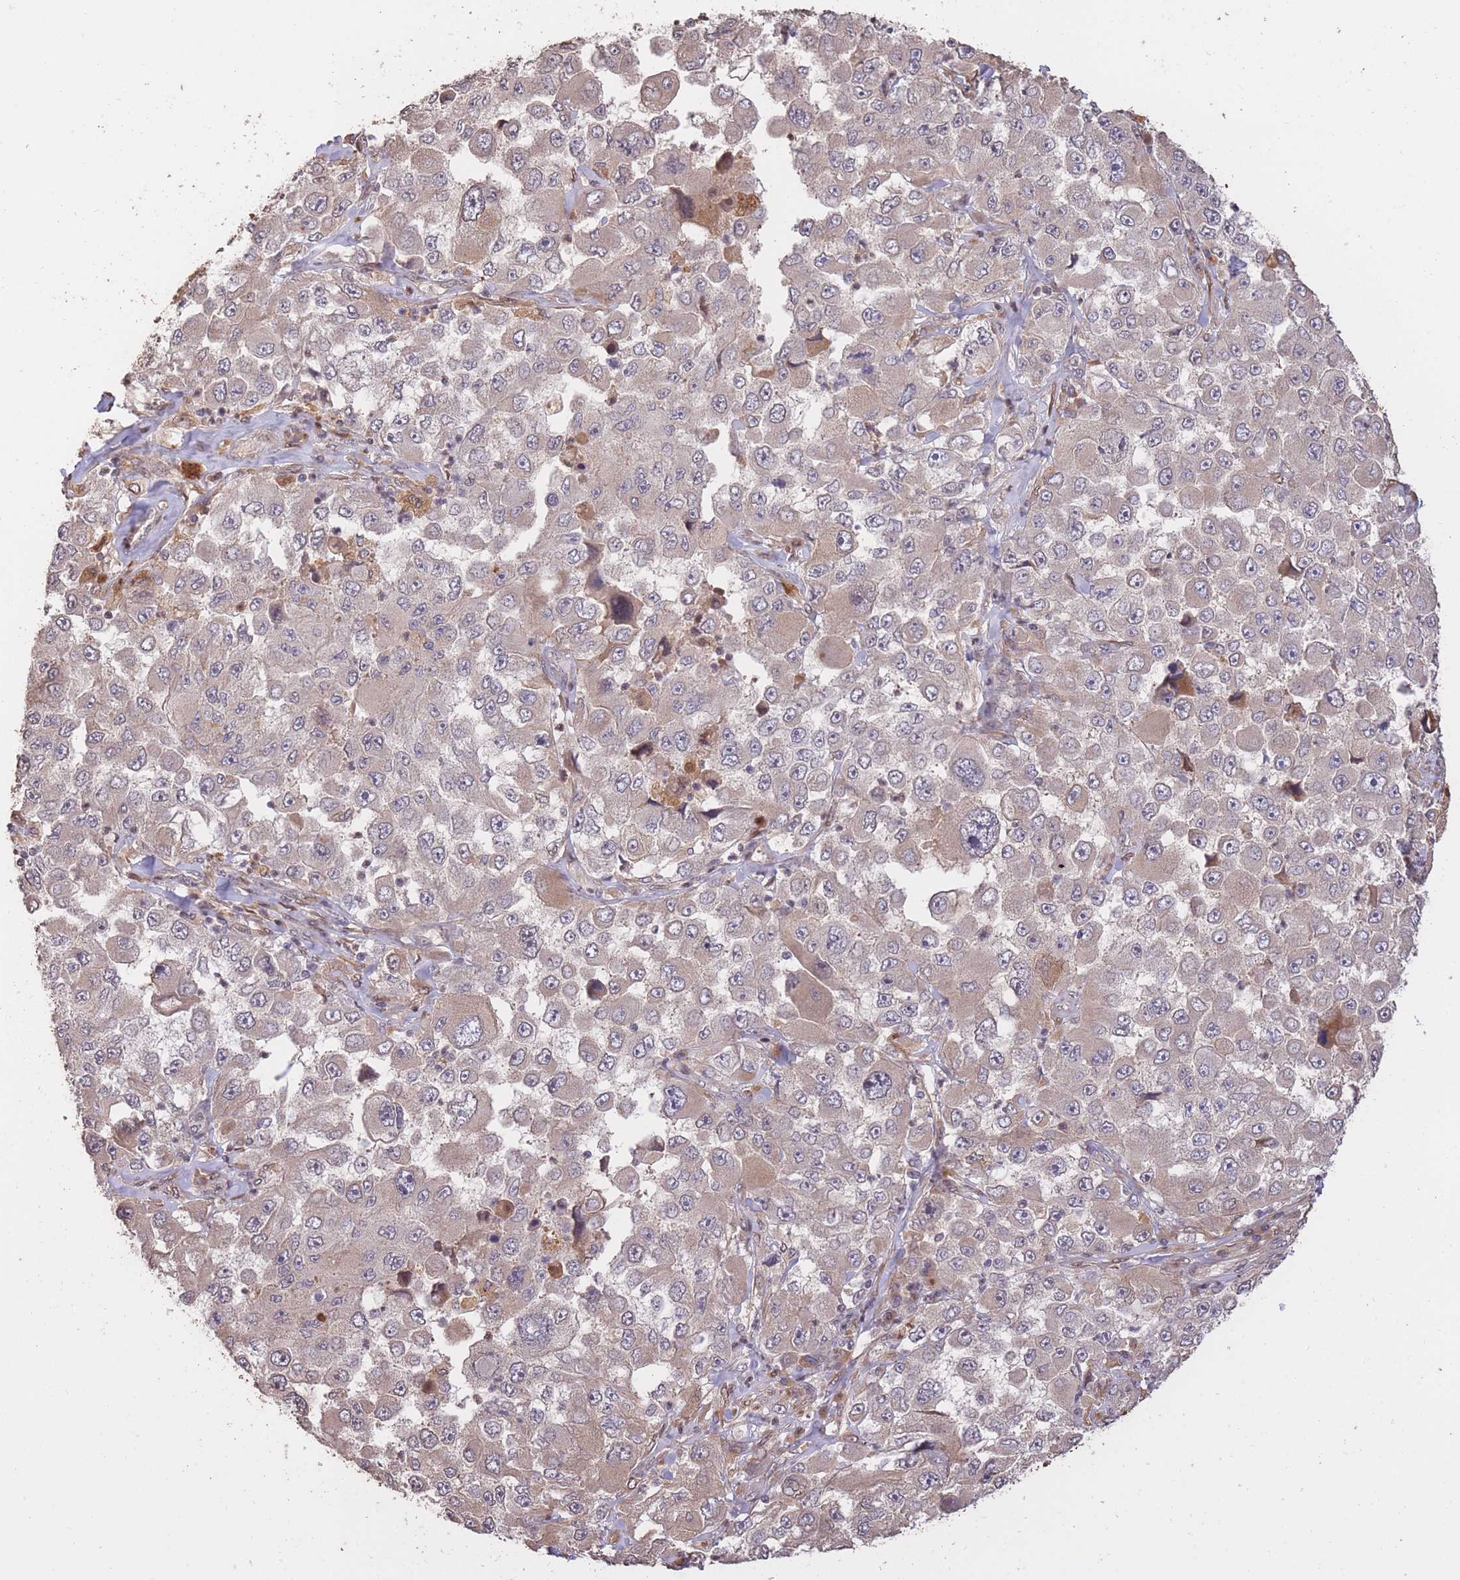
{"staining": {"intensity": "weak", "quantity": "<25%", "location": "cytoplasmic/membranous"}, "tissue": "melanoma", "cell_type": "Tumor cells", "image_type": "cancer", "snomed": [{"axis": "morphology", "description": "Malignant melanoma, Metastatic site"}, {"axis": "topography", "description": "Lymph node"}], "caption": "An immunohistochemistry (IHC) histopathology image of malignant melanoma (metastatic site) is shown. There is no staining in tumor cells of malignant melanoma (metastatic site).", "gene": "RGS14", "patient": {"sex": "male", "age": 62}}